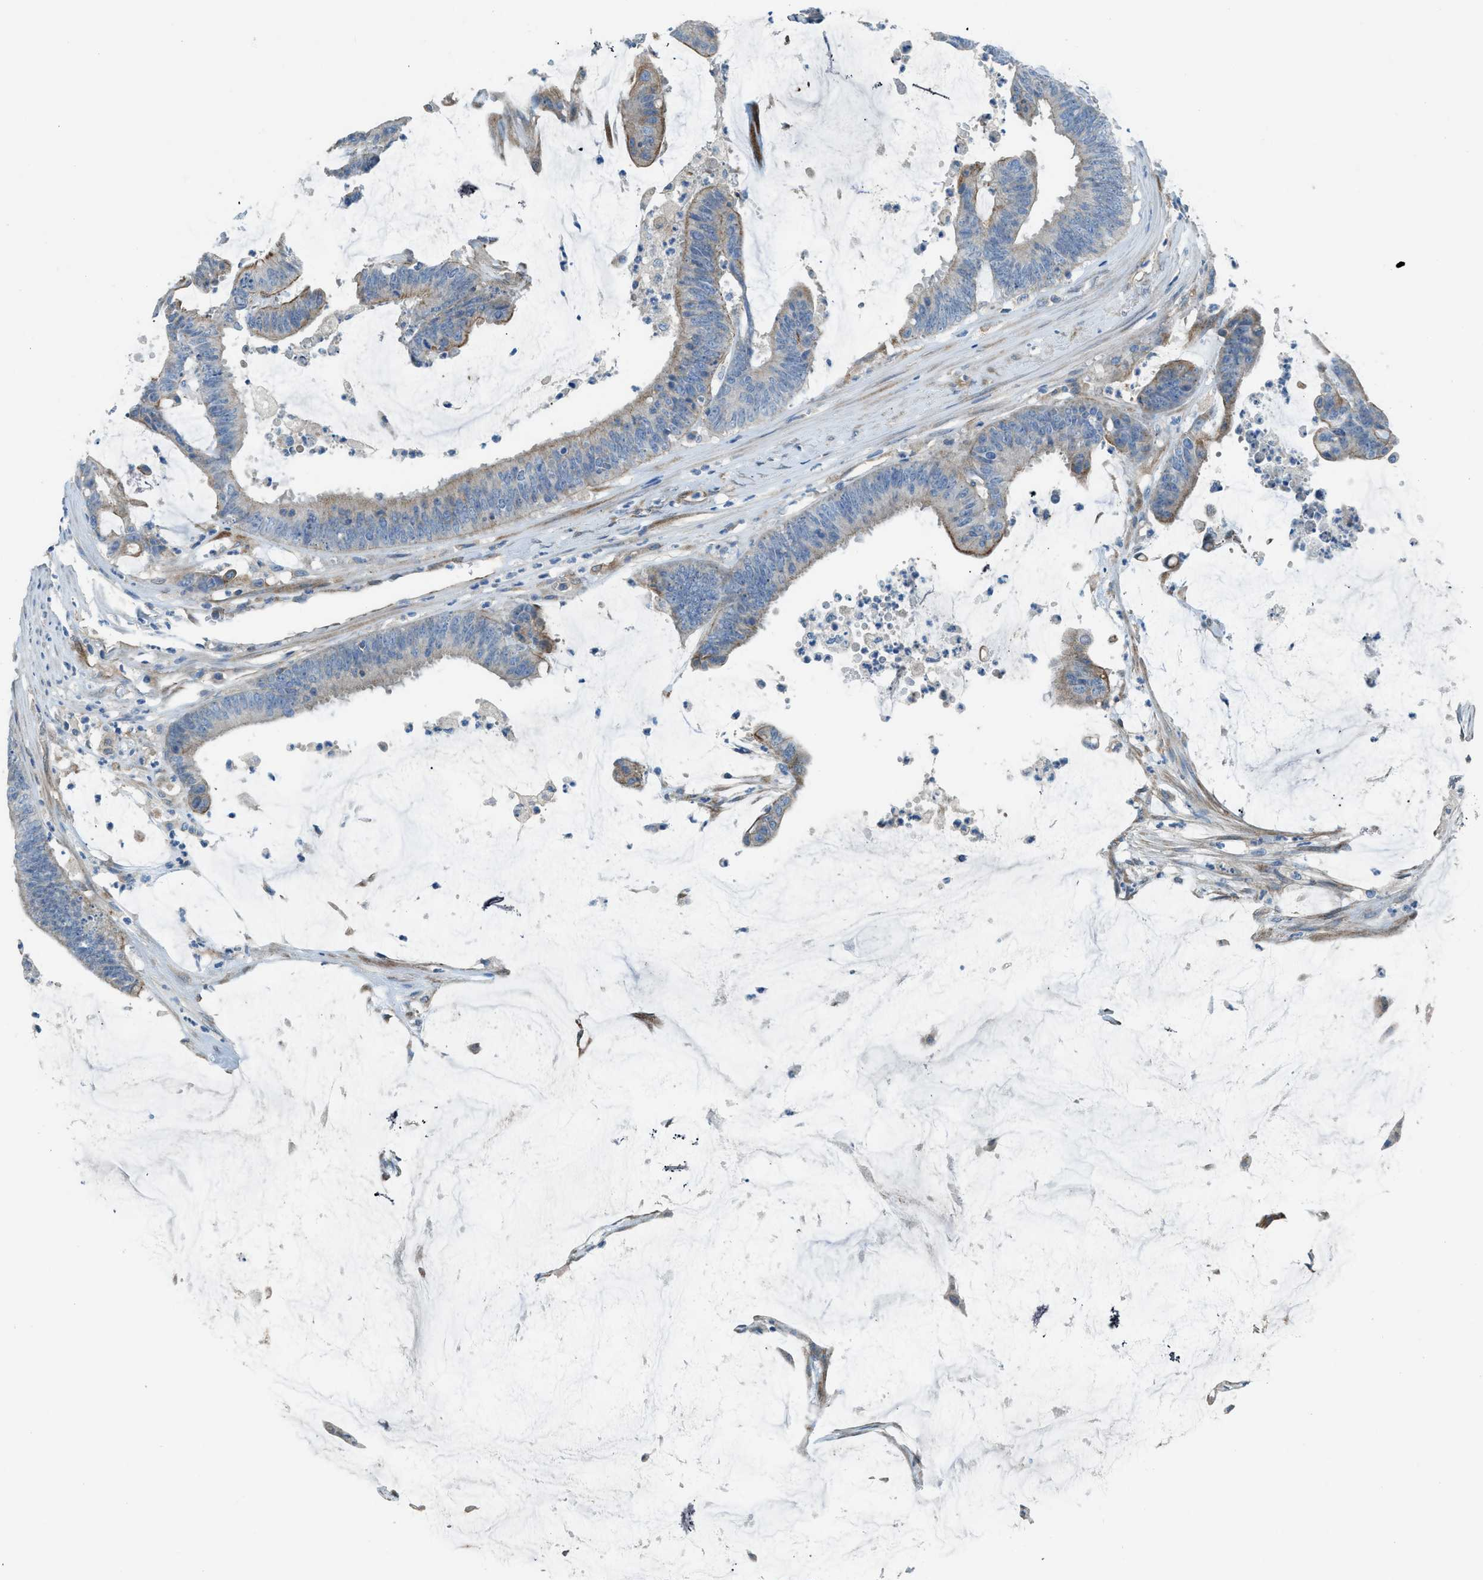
{"staining": {"intensity": "moderate", "quantity": "25%-75%", "location": "cytoplasmic/membranous"}, "tissue": "colorectal cancer", "cell_type": "Tumor cells", "image_type": "cancer", "snomed": [{"axis": "morphology", "description": "Adenocarcinoma, NOS"}, {"axis": "topography", "description": "Rectum"}], "caption": "Immunohistochemical staining of adenocarcinoma (colorectal) shows medium levels of moderate cytoplasmic/membranous protein positivity in approximately 25%-75% of tumor cells.", "gene": "PRKN", "patient": {"sex": "female", "age": 66}}